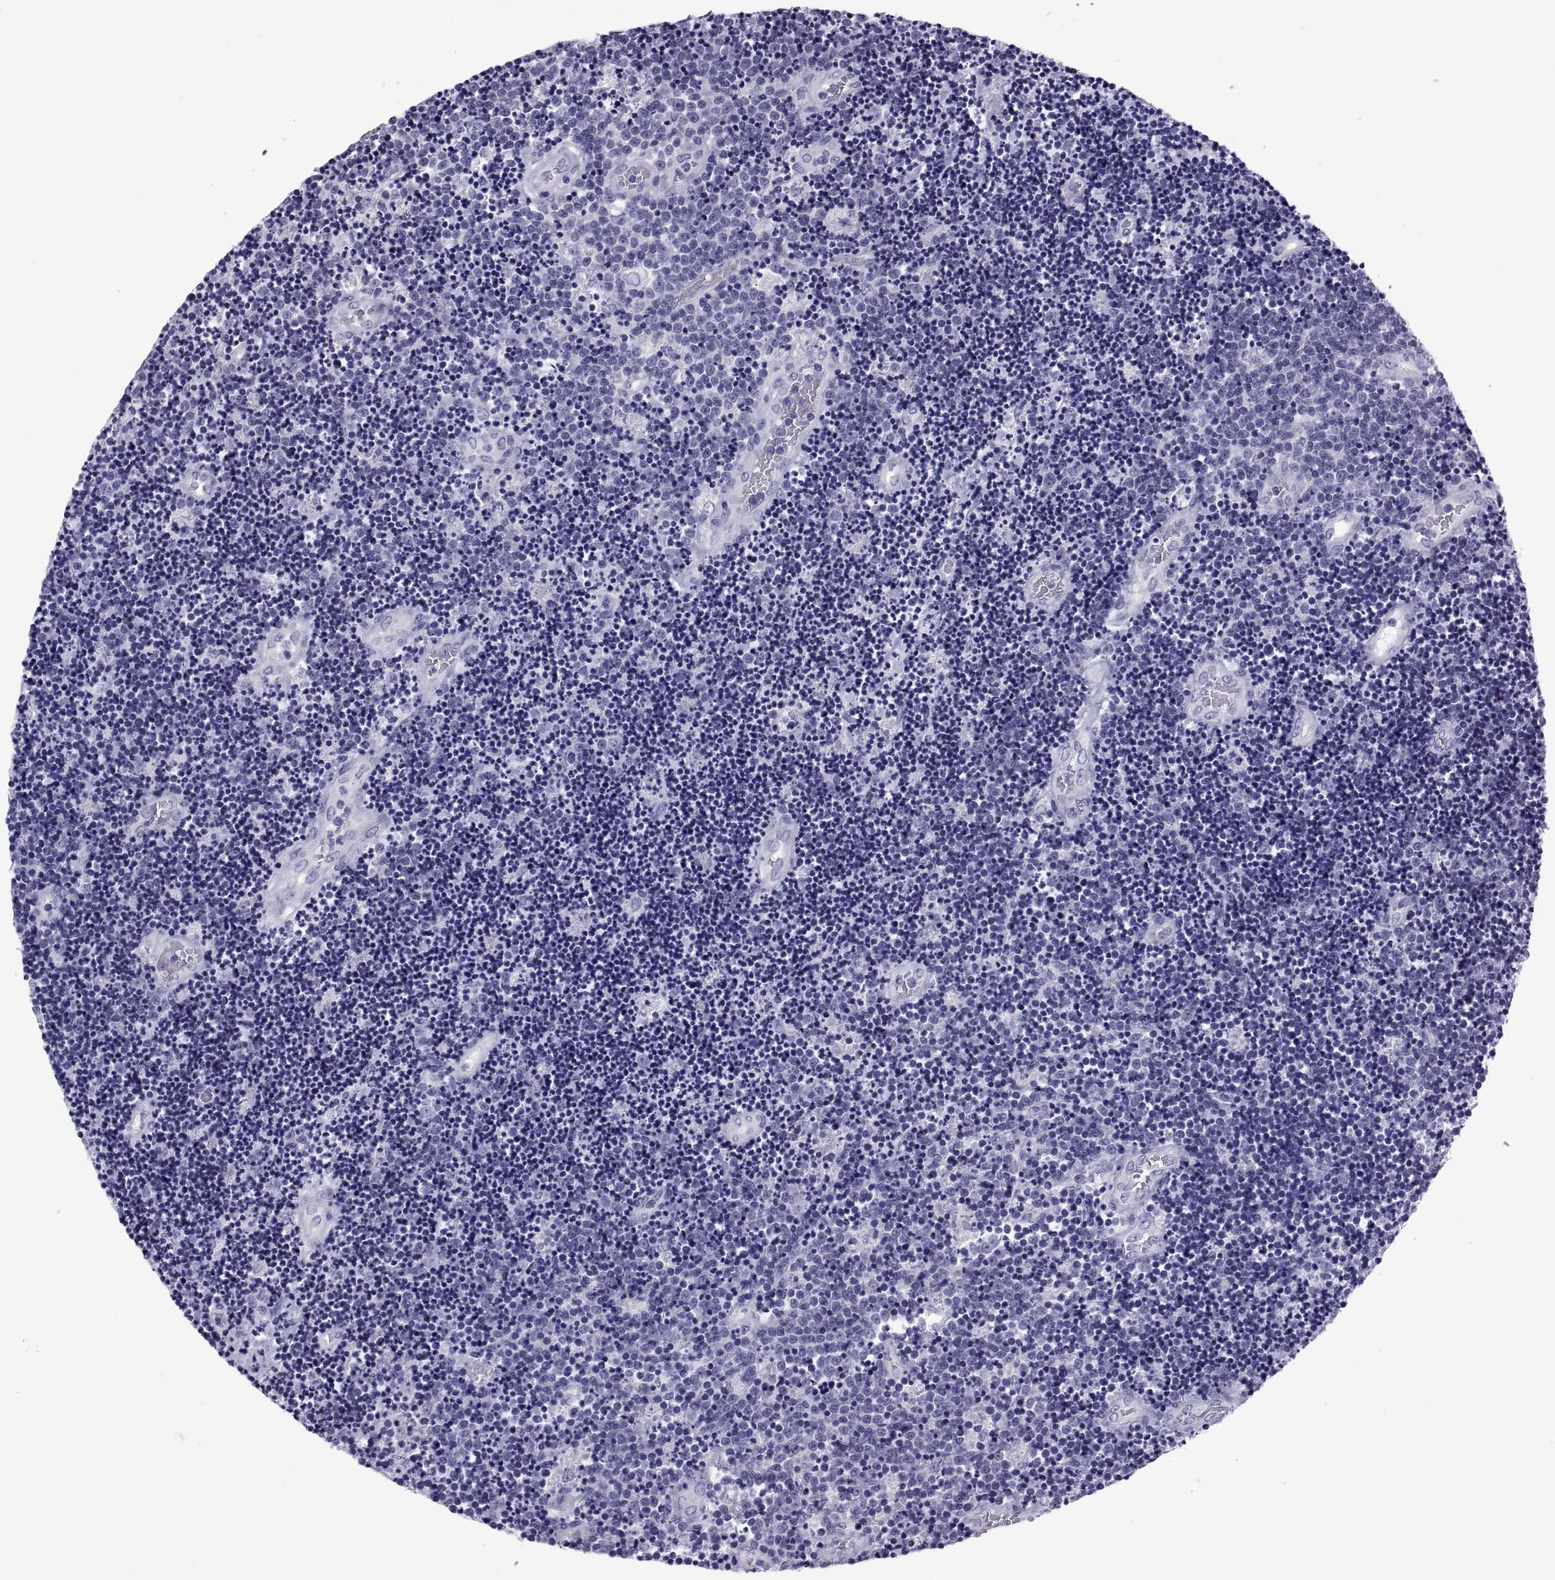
{"staining": {"intensity": "negative", "quantity": "none", "location": "none"}, "tissue": "lymphoma", "cell_type": "Tumor cells", "image_type": "cancer", "snomed": [{"axis": "morphology", "description": "Malignant lymphoma, non-Hodgkin's type, Low grade"}, {"axis": "topography", "description": "Brain"}], "caption": "Tumor cells are negative for brown protein staining in low-grade malignant lymphoma, non-Hodgkin's type.", "gene": "RNASE12", "patient": {"sex": "female", "age": 66}}